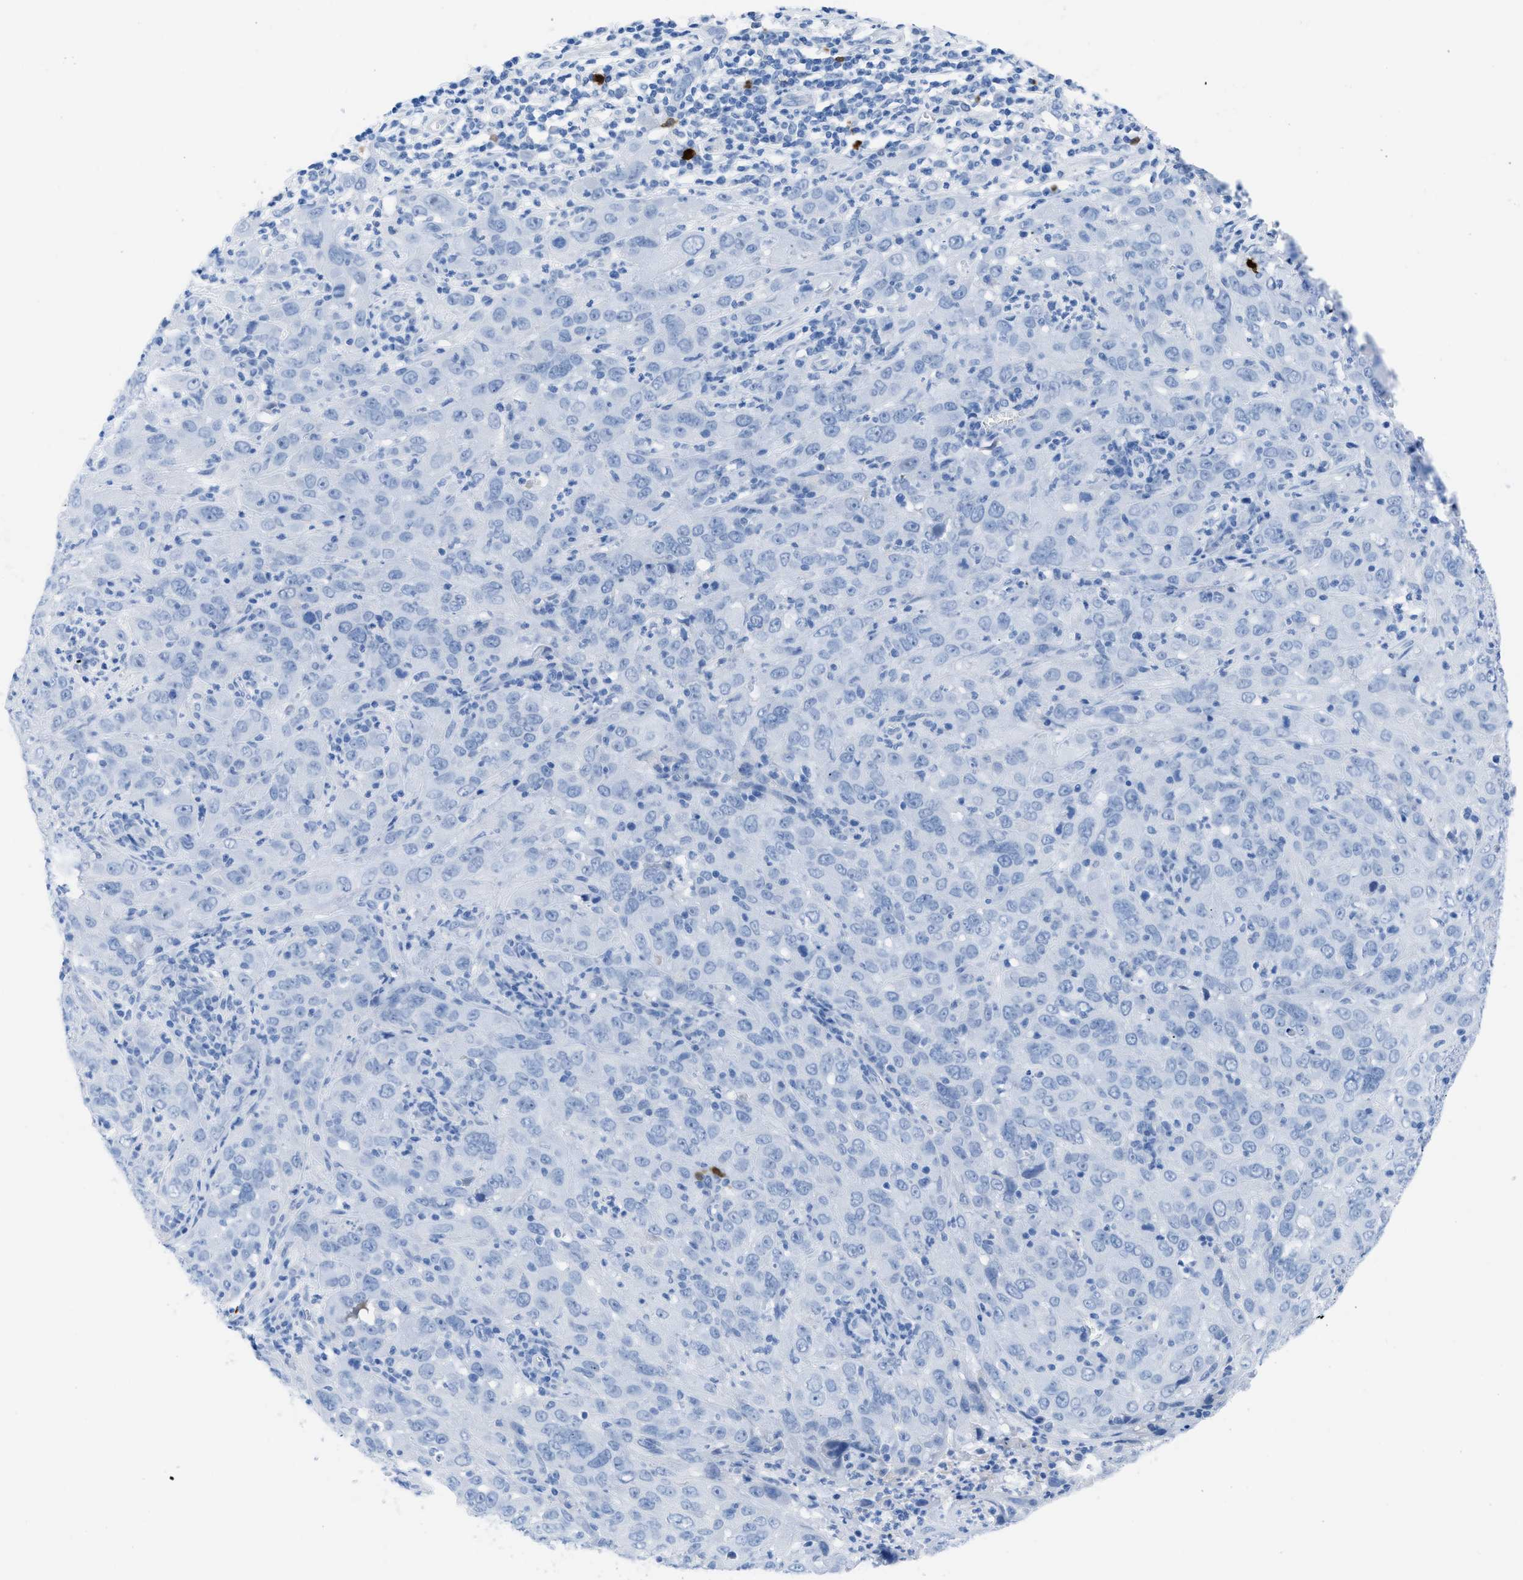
{"staining": {"intensity": "negative", "quantity": "none", "location": "none"}, "tissue": "cervical cancer", "cell_type": "Tumor cells", "image_type": "cancer", "snomed": [{"axis": "morphology", "description": "Squamous cell carcinoma, NOS"}, {"axis": "topography", "description": "Cervix"}], "caption": "An image of squamous cell carcinoma (cervical) stained for a protein exhibits no brown staining in tumor cells.", "gene": "TCL1A", "patient": {"sex": "female", "age": 32}}